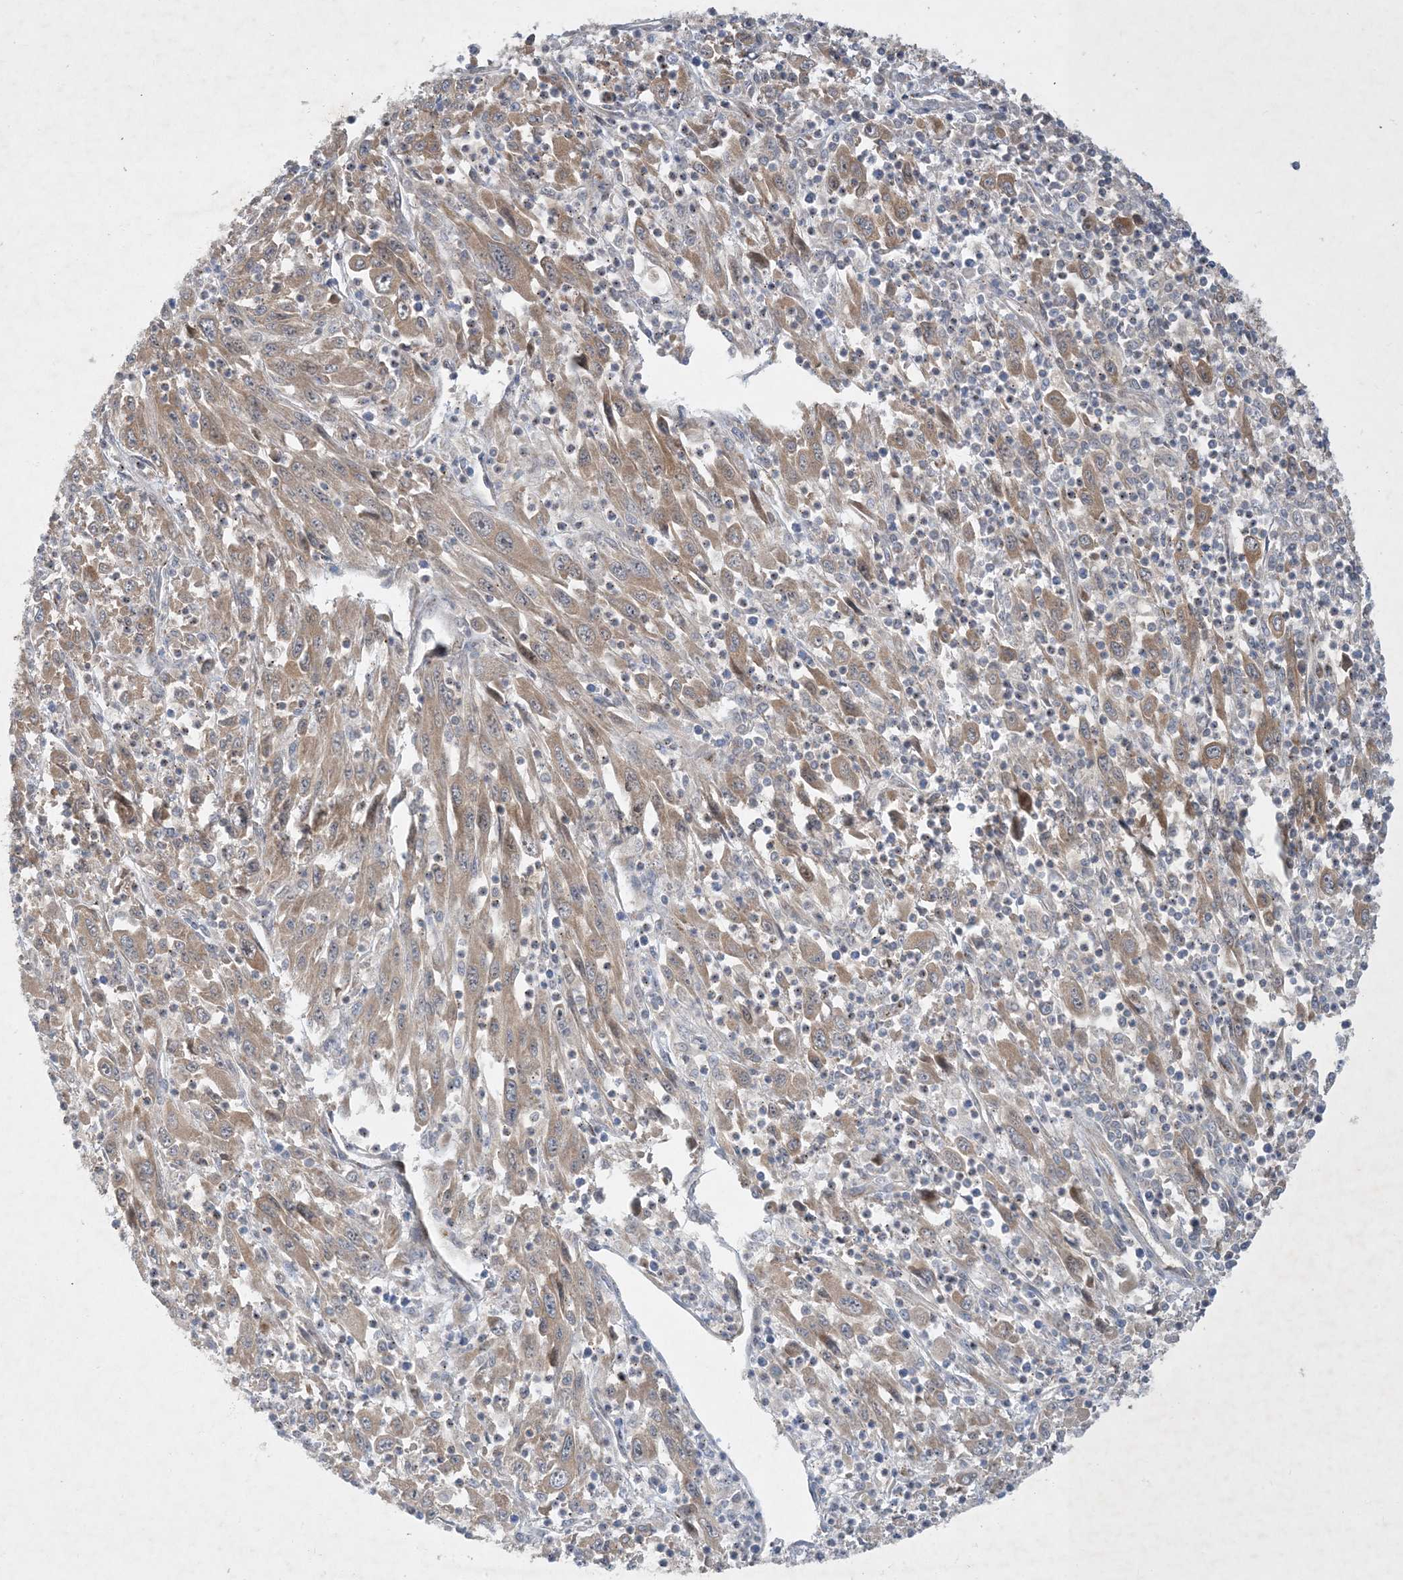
{"staining": {"intensity": "moderate", "quantity": ">75%", "location": "cytoplasmic/membranous"}, "tissue": "melanoma", "cell_type": "Tumor cells", "image_type": "cancer", "snomed": [{"axis": "morphology", "description": "Malignant melanoma, Metastatic site"}, {"axis": "topography", "description": "Skin"}], "caption": "Approximately >75% of tumor cells in human malignant melanoma (metastatic site) reveal moderate cytoplasmic/membranous protein positivity as visualized by brown immunohistochemical staining.", "gene": "TINAG", "patient": {"sex": "female", "age": 56}}